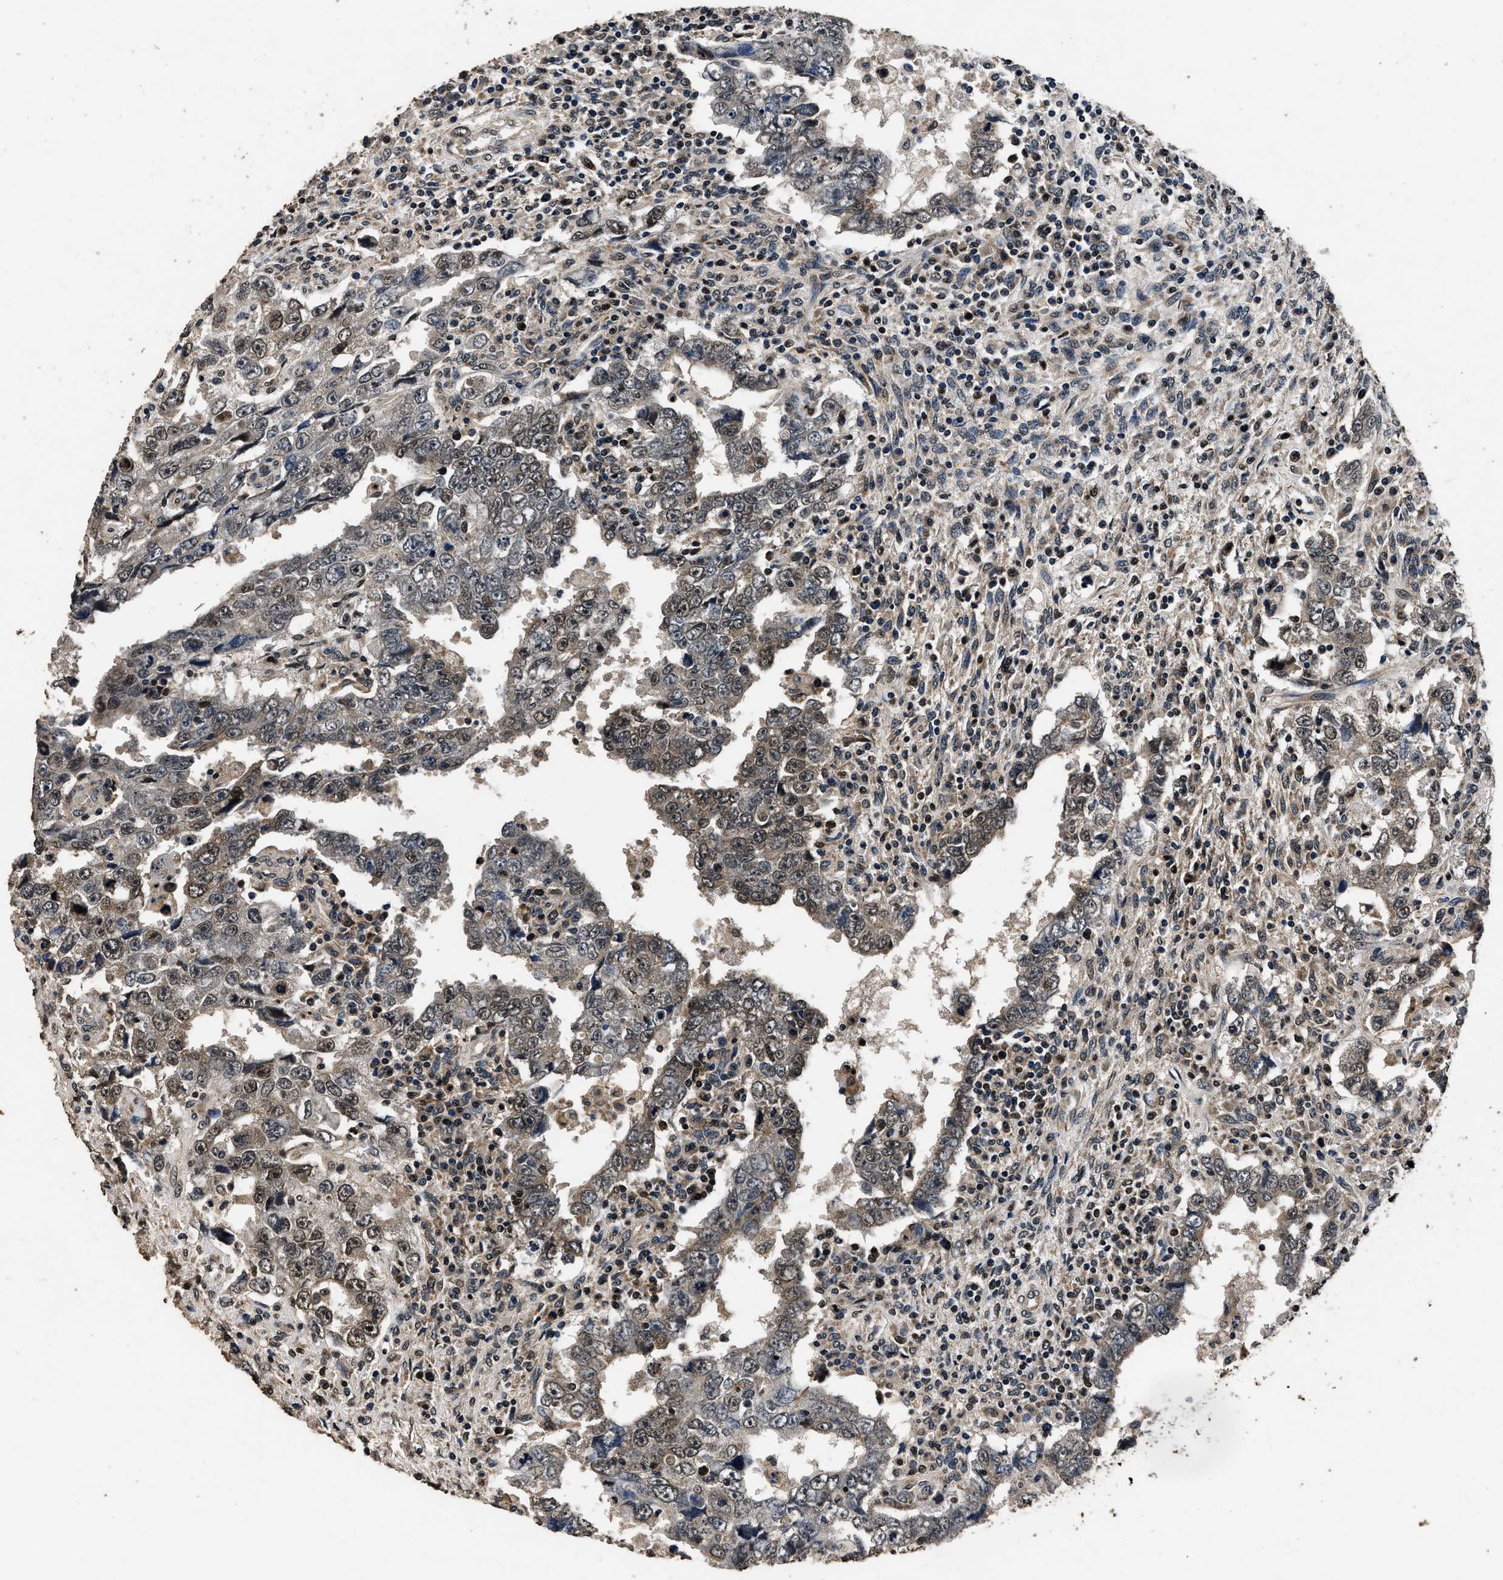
{"staining": {"intensity": "weak", "quantity": ">75%", "location": "nuclear"}, "tissue": "testis cancer", "cell_type": "Tumor cells", "image_type": "cancer", "snomed": [{"axis": "morphology", "description": "Carcinoma, Embryonal, NOS"}, {"axis": "topography", "description": "Testis"}], "caption": "Human testis cancer (embryonal carcinoma) stained for a protein (brown) demonstrates weak nuclear positive expression in about >75% of tumor cells.", "gene": "CSTF1", "patient": {"sex": "male", "age": 26}}